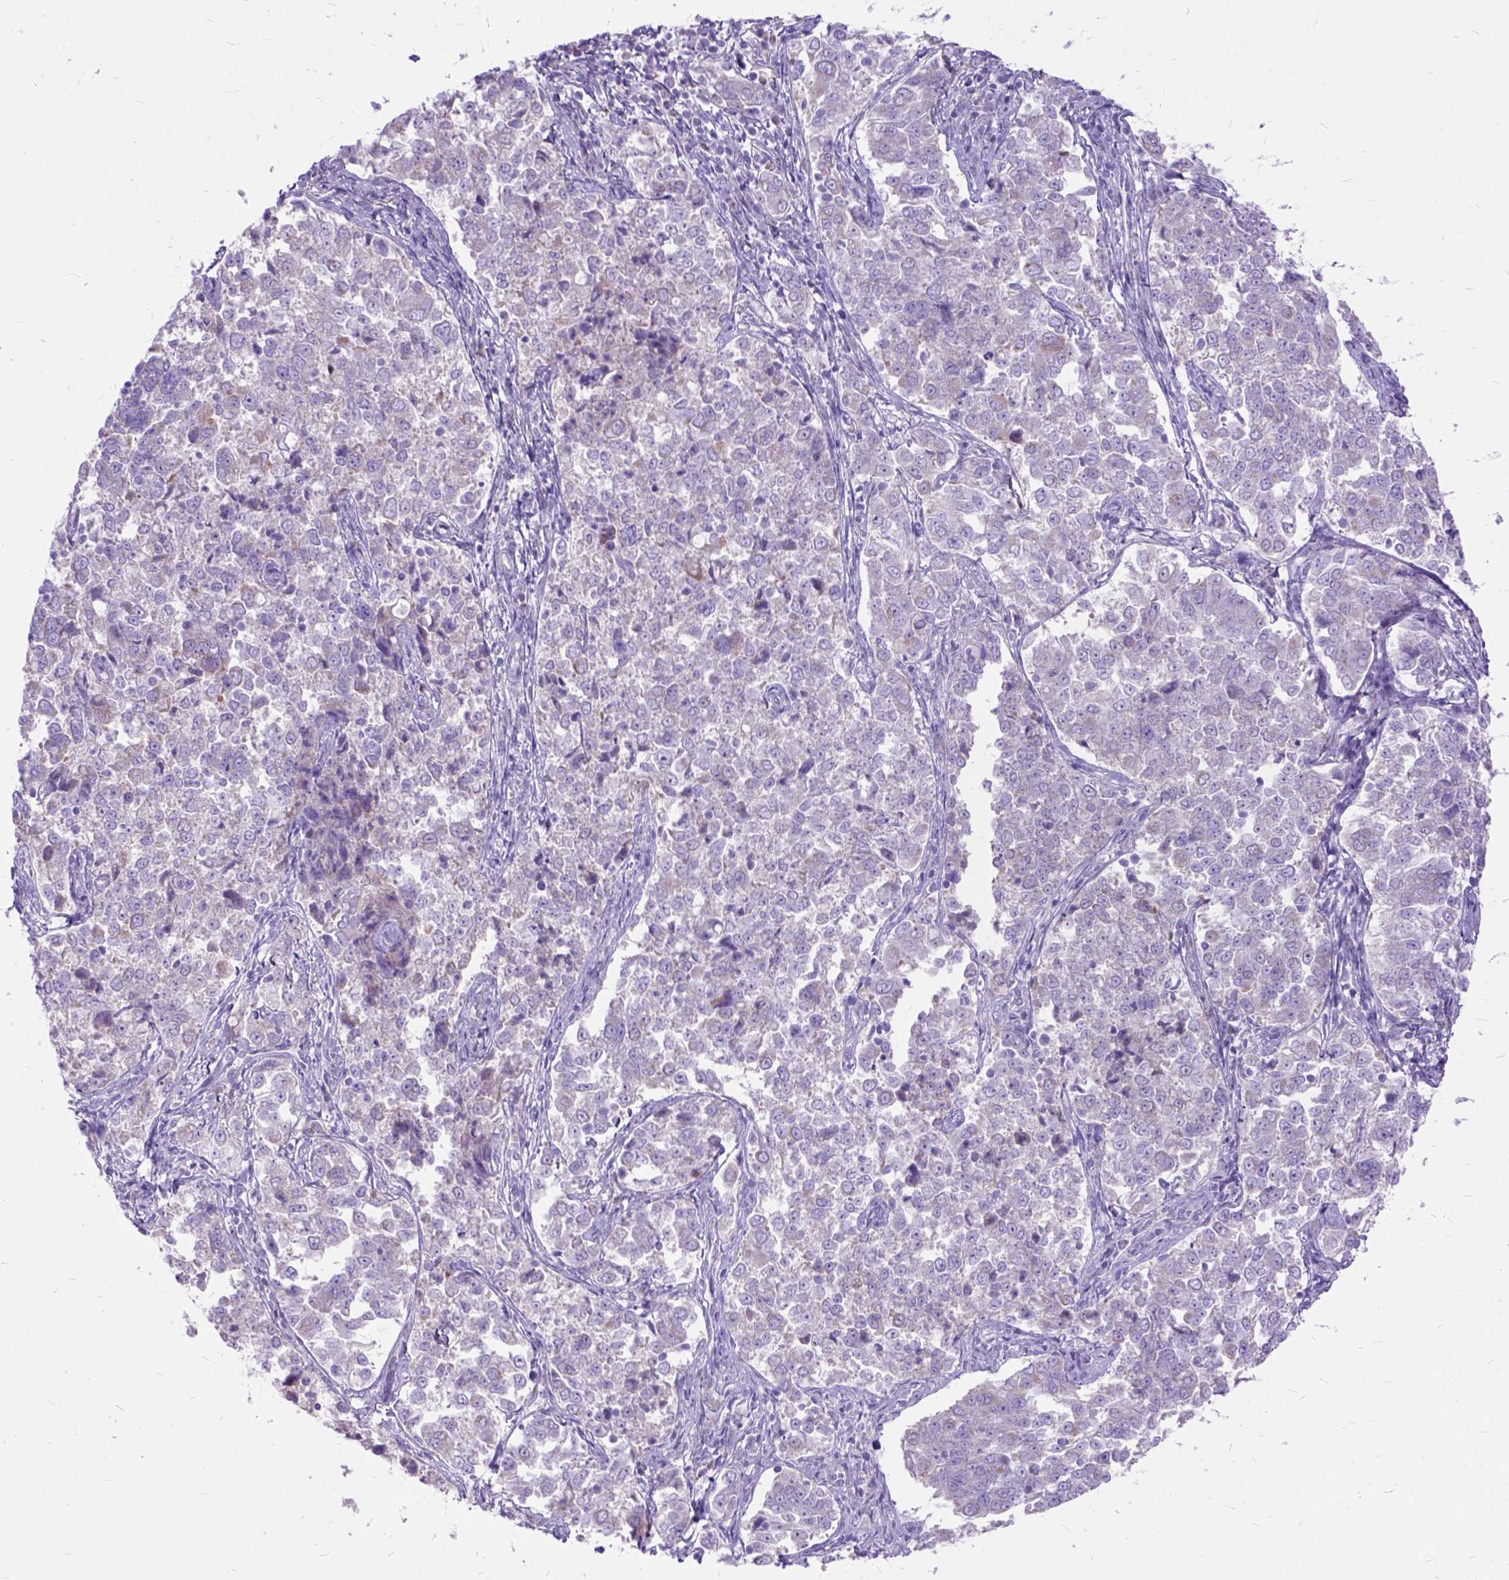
{"staining": {"intensity": "negative", "quantity": "none", "location": "none"}, "tissue": "endometrial cancer", "cell_type": "Tumor cells", "image_type": "cancer", "snomed": [{"axis": "morphology", "description": "Adenocarcinoma, NOS"}, {"axis": "topography", "description": "Endometrium"}], "caption": "Tumor cells show no significant staining in adenocarcinoma (endometrial).", "gene": "CTAG2", "patient": {"sex": "female", "age": 43}}